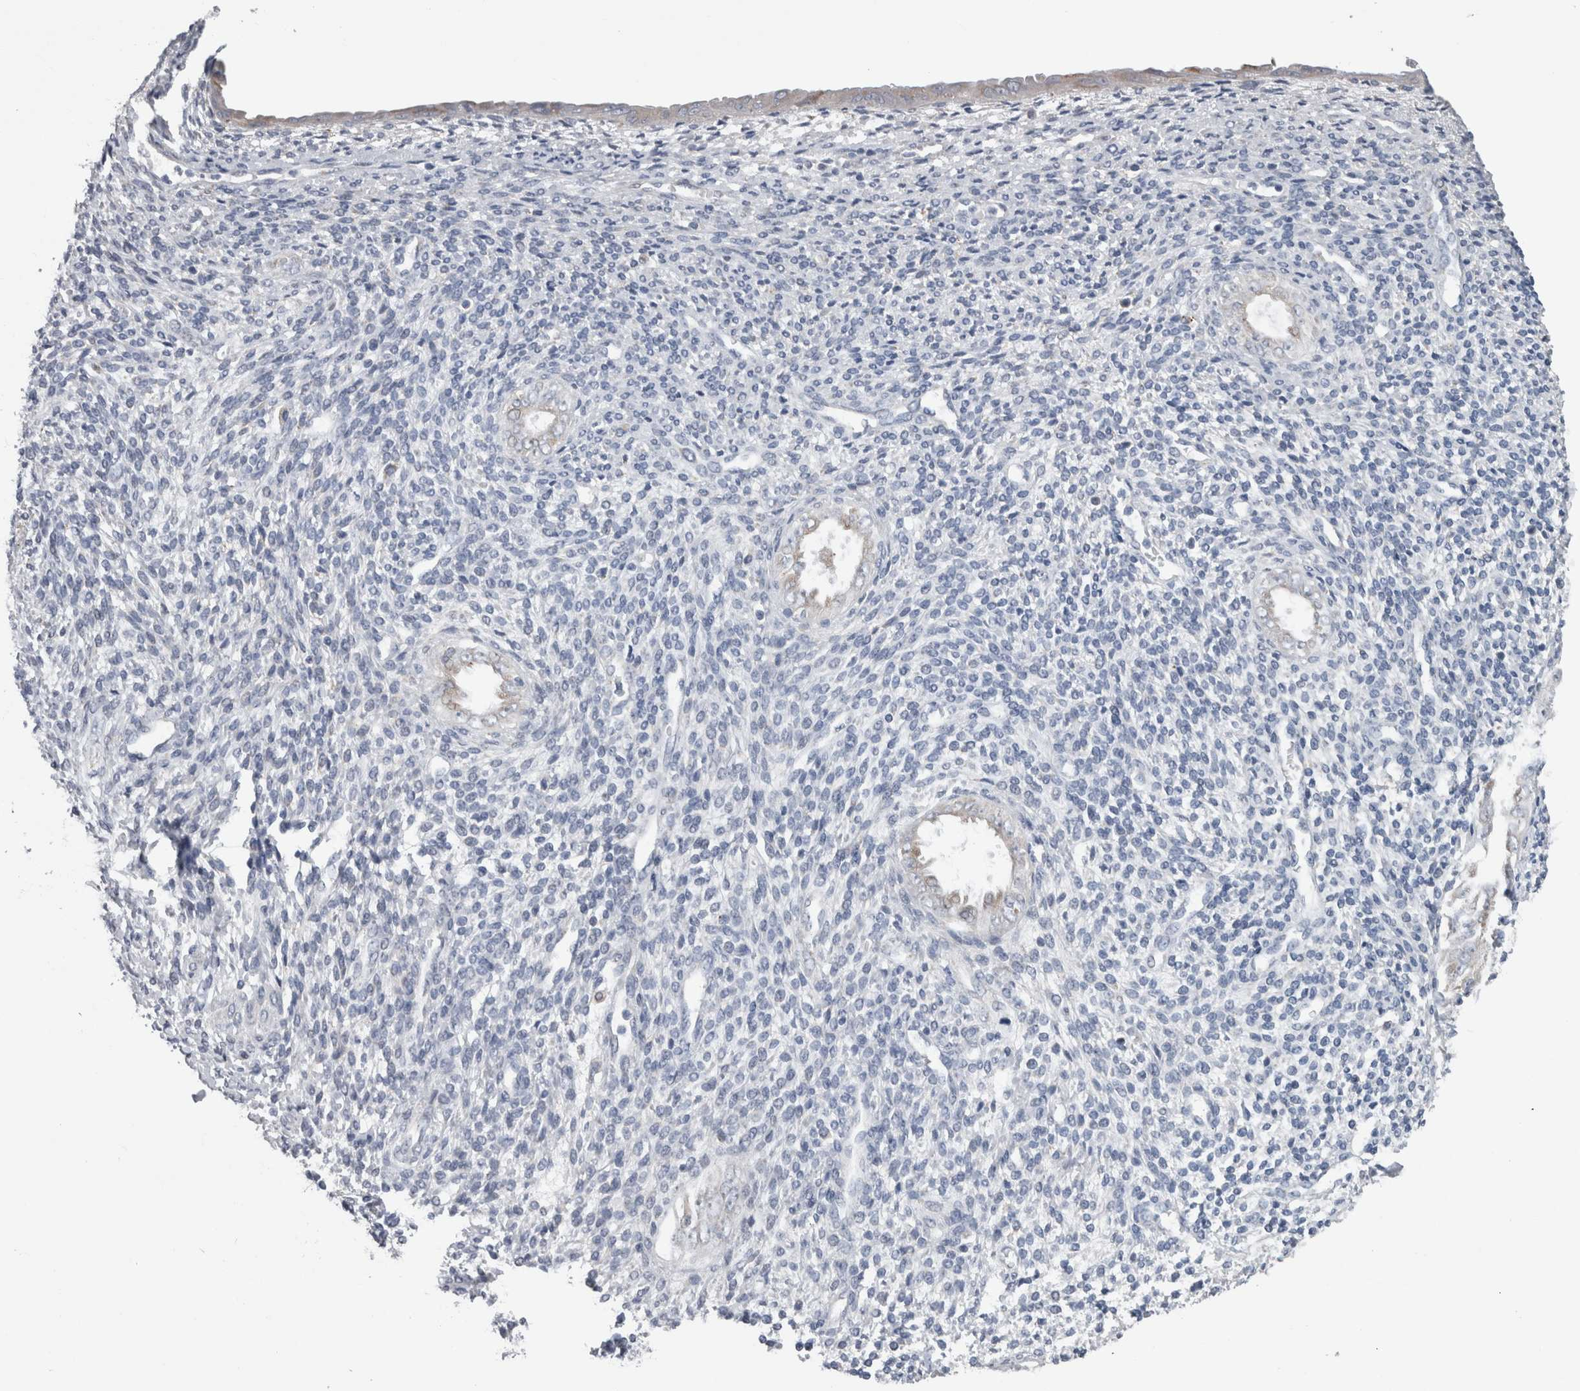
{"staining": {"intensity": "negative", "quantity": "none", "location": "none"}, "tissue": "endometrium", "cell_type": "Cells in endometrial stroma", "image_type": "normal", "snomed": [{"axis": "morphology", "description": "Normal tissue, NOS"}, {"axis": "topography", "description": "Endometrium"}], "caption": "Immunohistochemistry image of unremarkable endometrium stained for a protein (brown), which demonstrates no expression in cells in endometrial stroma.", "gene": "GDAP1", "patient": {"sex": "female", "age": 66}}